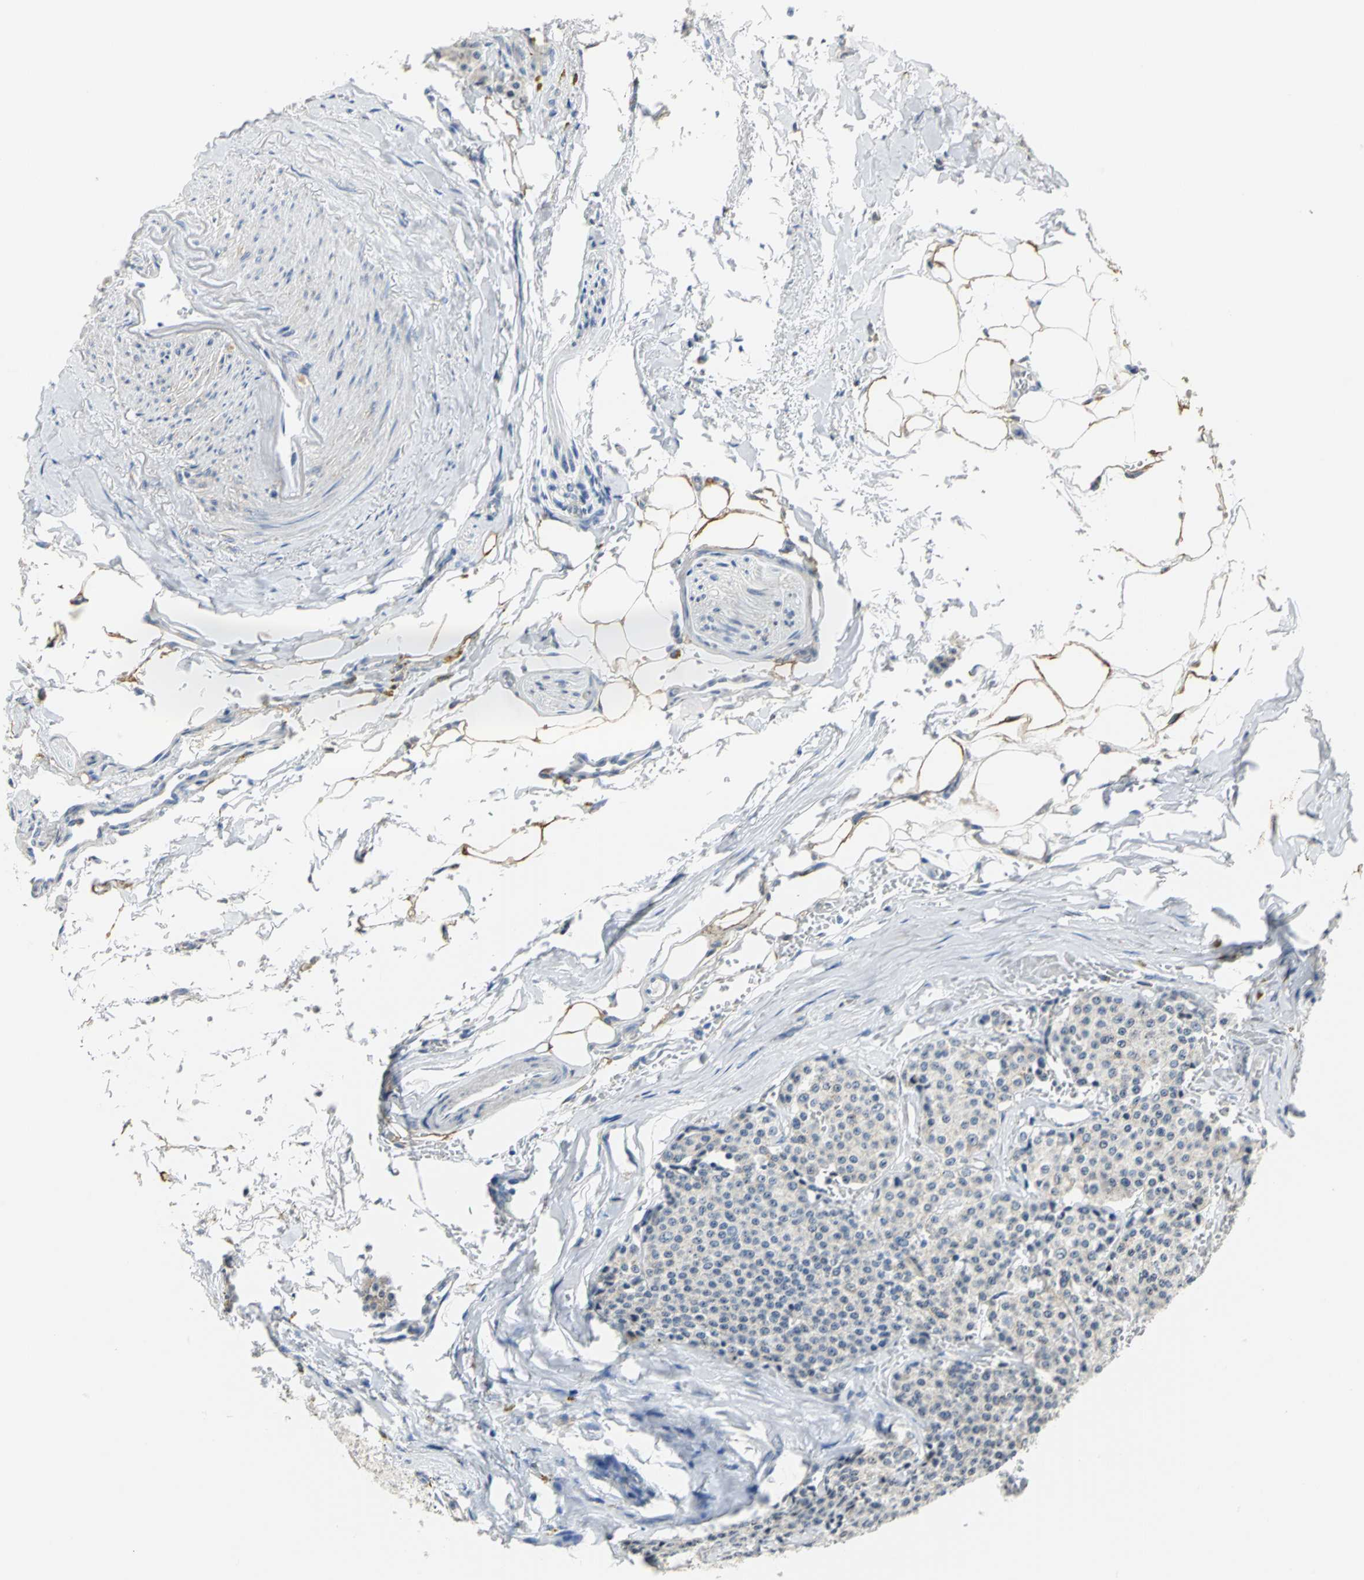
{"staining": {"intensity": "weak", "quantity": "25%-75%", "location": "cytoplasmic/membranous"}, "tissue": "carcinoid", "cell_type": "Tumor cells", "image_type": "cancer", "snomed": [{"axis": "morphology", "description": "Carcinoid, malignant, NOS"}, {"axis": "topography", "description": "Colon"}], "caption": "This is an image of immunohistochemistry staining of malignant carcinoid, which shows weak staining in the cytoplasmic/membranous of tumor cells.", "gene": "GNRH2", "patient": {"sex": "female", "age": 61}}